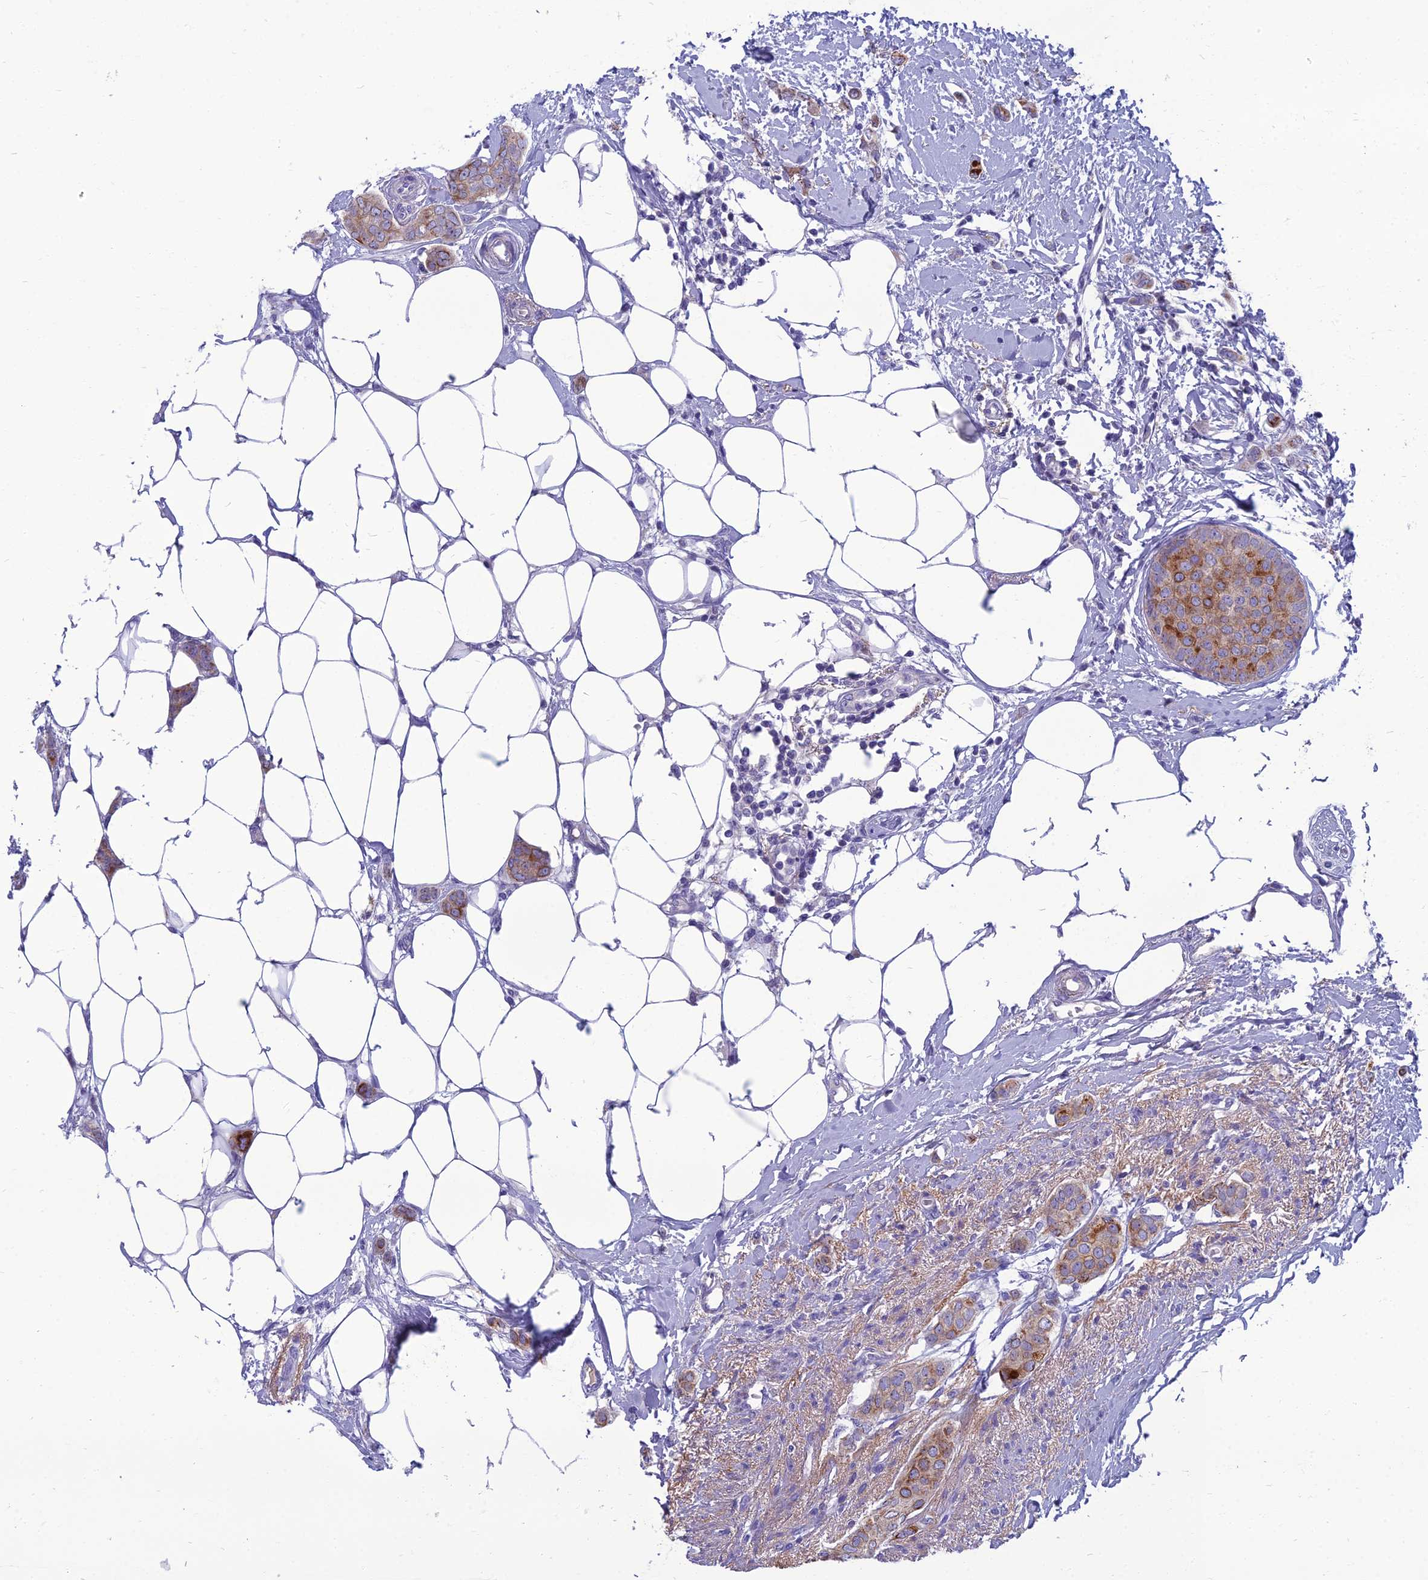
{"staining": {"intensity": "moderate", "quantity": "<25%", "location": "cytoplasmic/membranous"}, "tissue": "breast cancer", "cell_type": "Tumor cells", "image_type": "cancer", "snomed": [{"axis": "morphology", "description": "Duct carcinoma"}, {"axis": "topography", "description": "Breast"}], "caption": "Human invasive ductal carcinoma (breast) stained with a protein marker displays moderate staining in tumor cells.", "gene": "SPTLC3", "patient": {"sex": "female", "age": 72}}